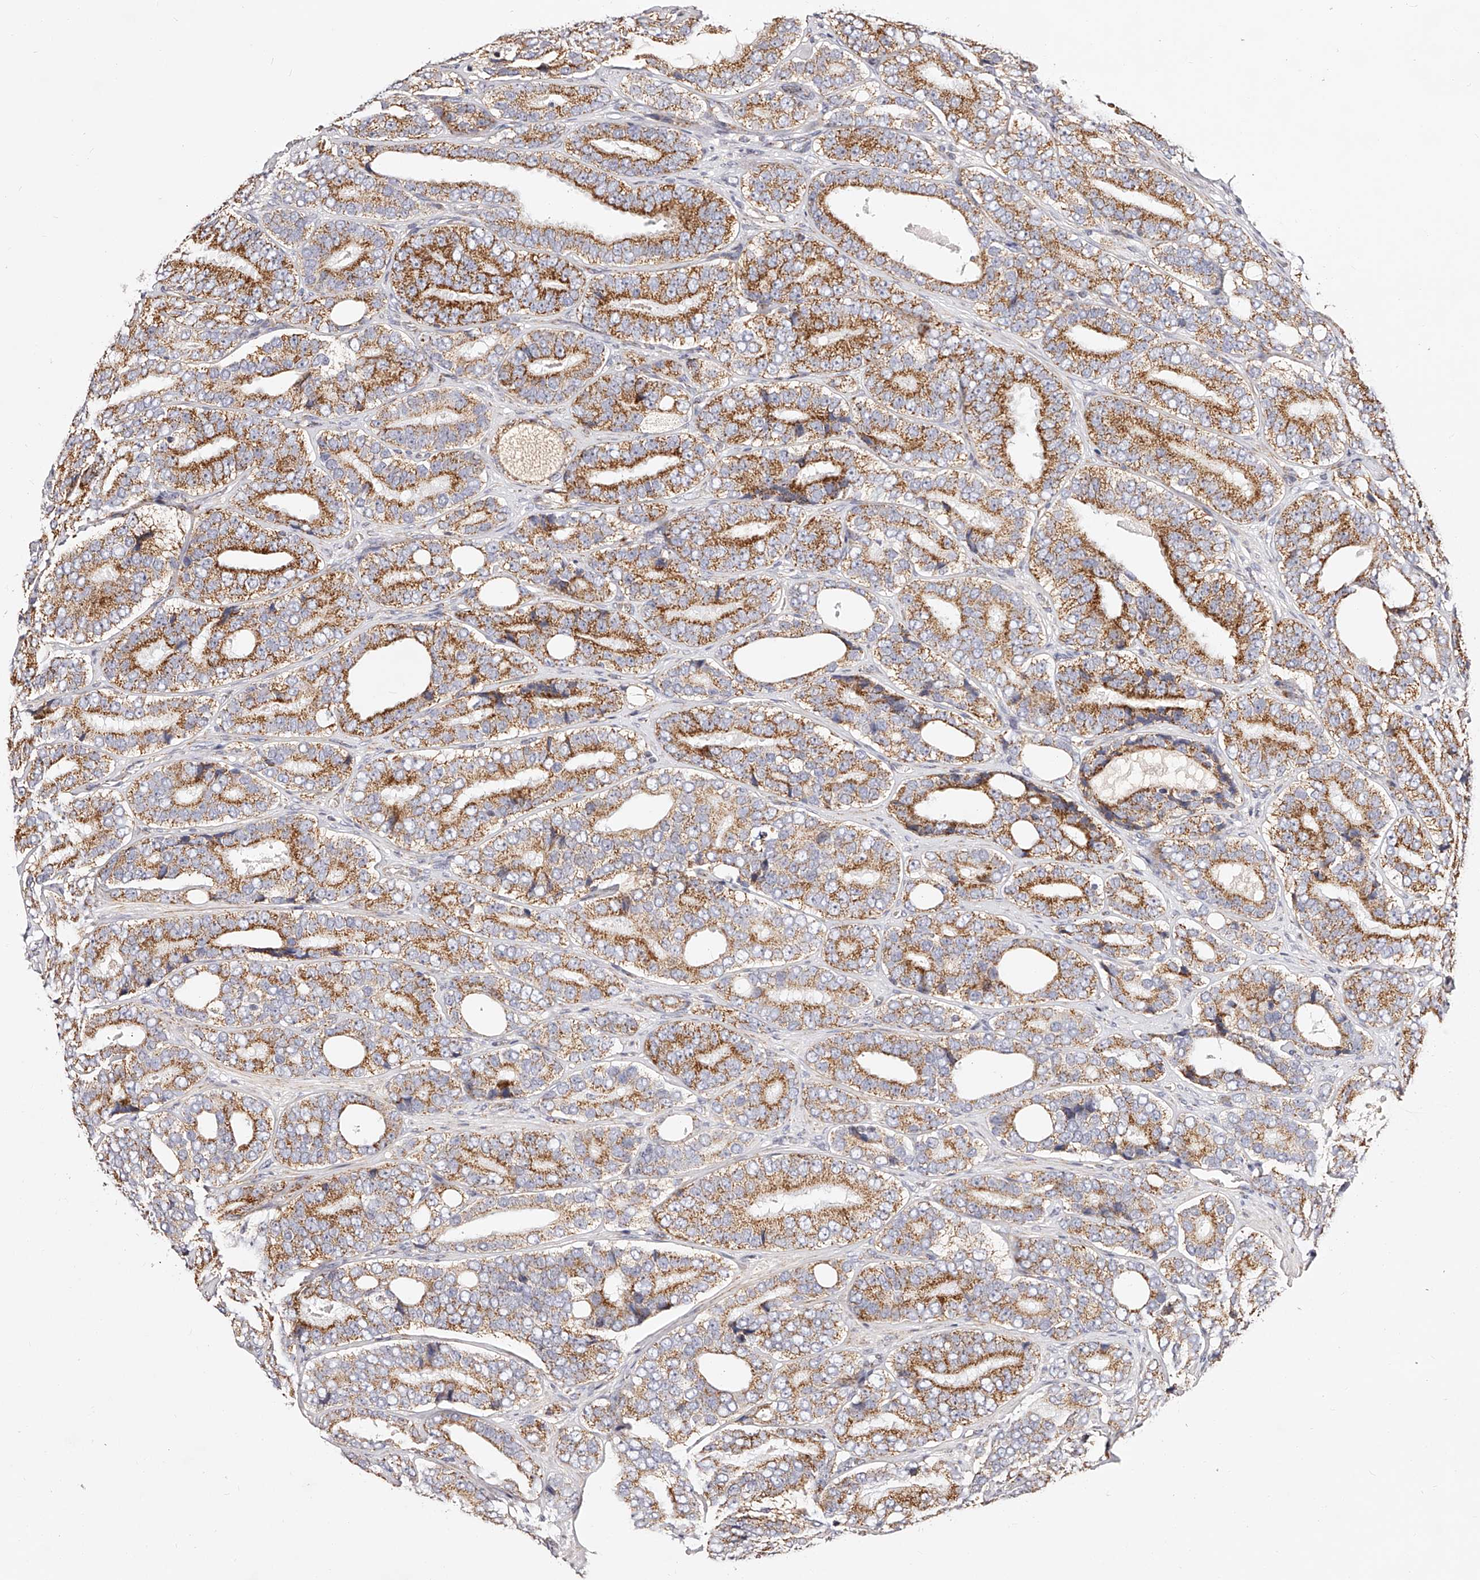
{"staining": {"intensity": "moderate", "quantity": ">75%", "location": "cytoplasmic/membranous"}, "tissue": "prostate cancer", "cell_type": "Tumor cells", "image_type": "cancer", "snomed": [{"axis": "morphology", "description": "Adenocarcinoma, High grade"}, {"axis": "topography", "description": "Prostate"}], "caption": "This micrograph displays prostate cancer (adenocarcinoma (high-grade)) stained with IHC to label a protein in brown. The cytoplasmic/membranous of tumor cells show moderate positivity for the protein. Nuclei are counter-stained blue.", "gene": "NDUFV3", "patient": {"sex": "male", "age": 56}}